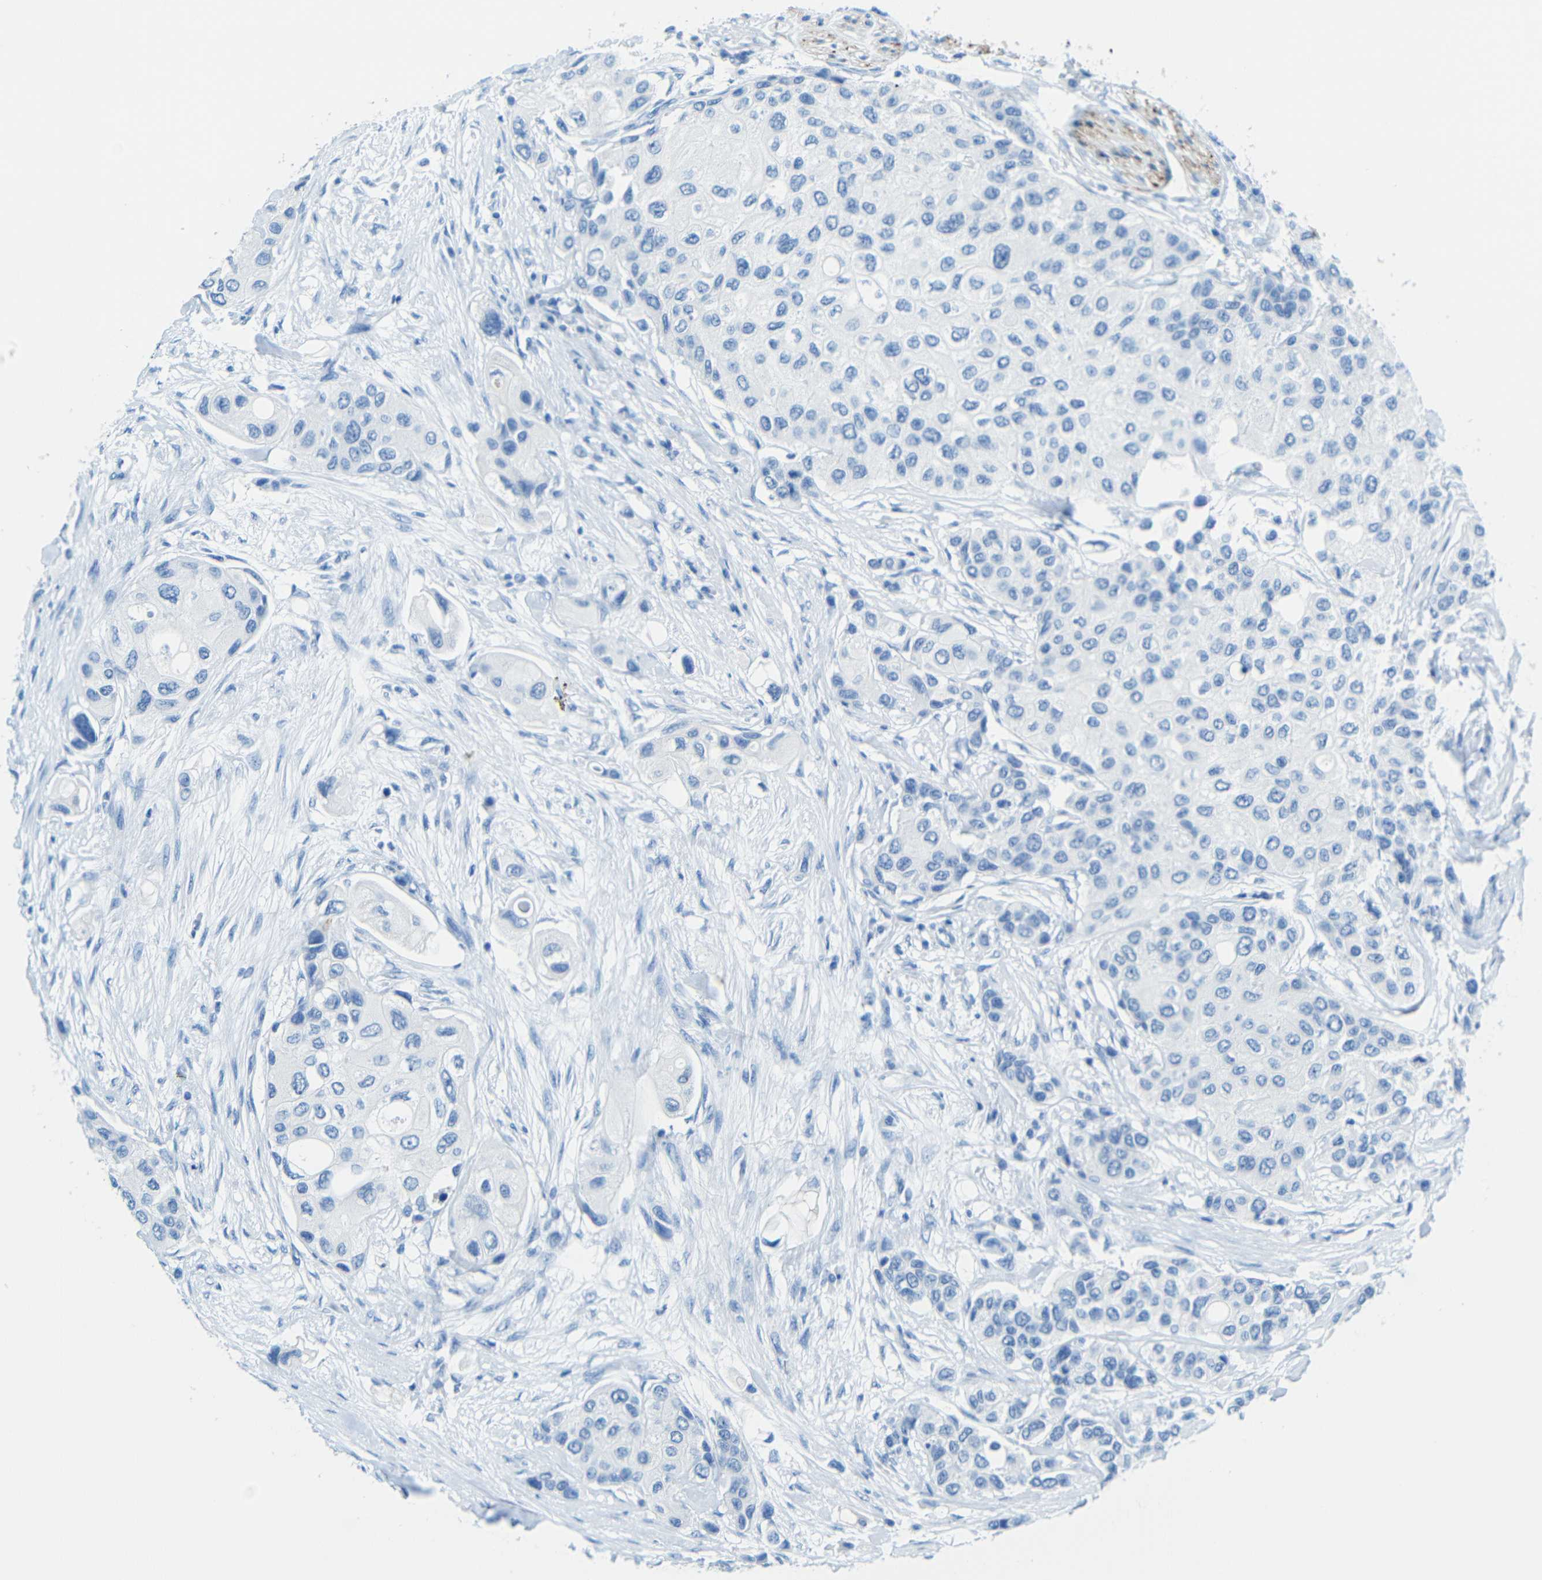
{"staining": {"intensity": "negative", "quantity": "none", "location": "none"}, "tissue": "urothelial cancer", "cell_type": "Tumor cells", "image_type": "cancer", "snomed": [{"axis": "morphology", "description": "Urothelial carcinoma, High grade"}, {"axis": "topography", "description": "Urinary bladder"}], "caption": "Tumor cells show no significant protein staining in urothelial cancer.", "gene": "TUBB4B", "patient": {"sex": "female", "age": 56}}